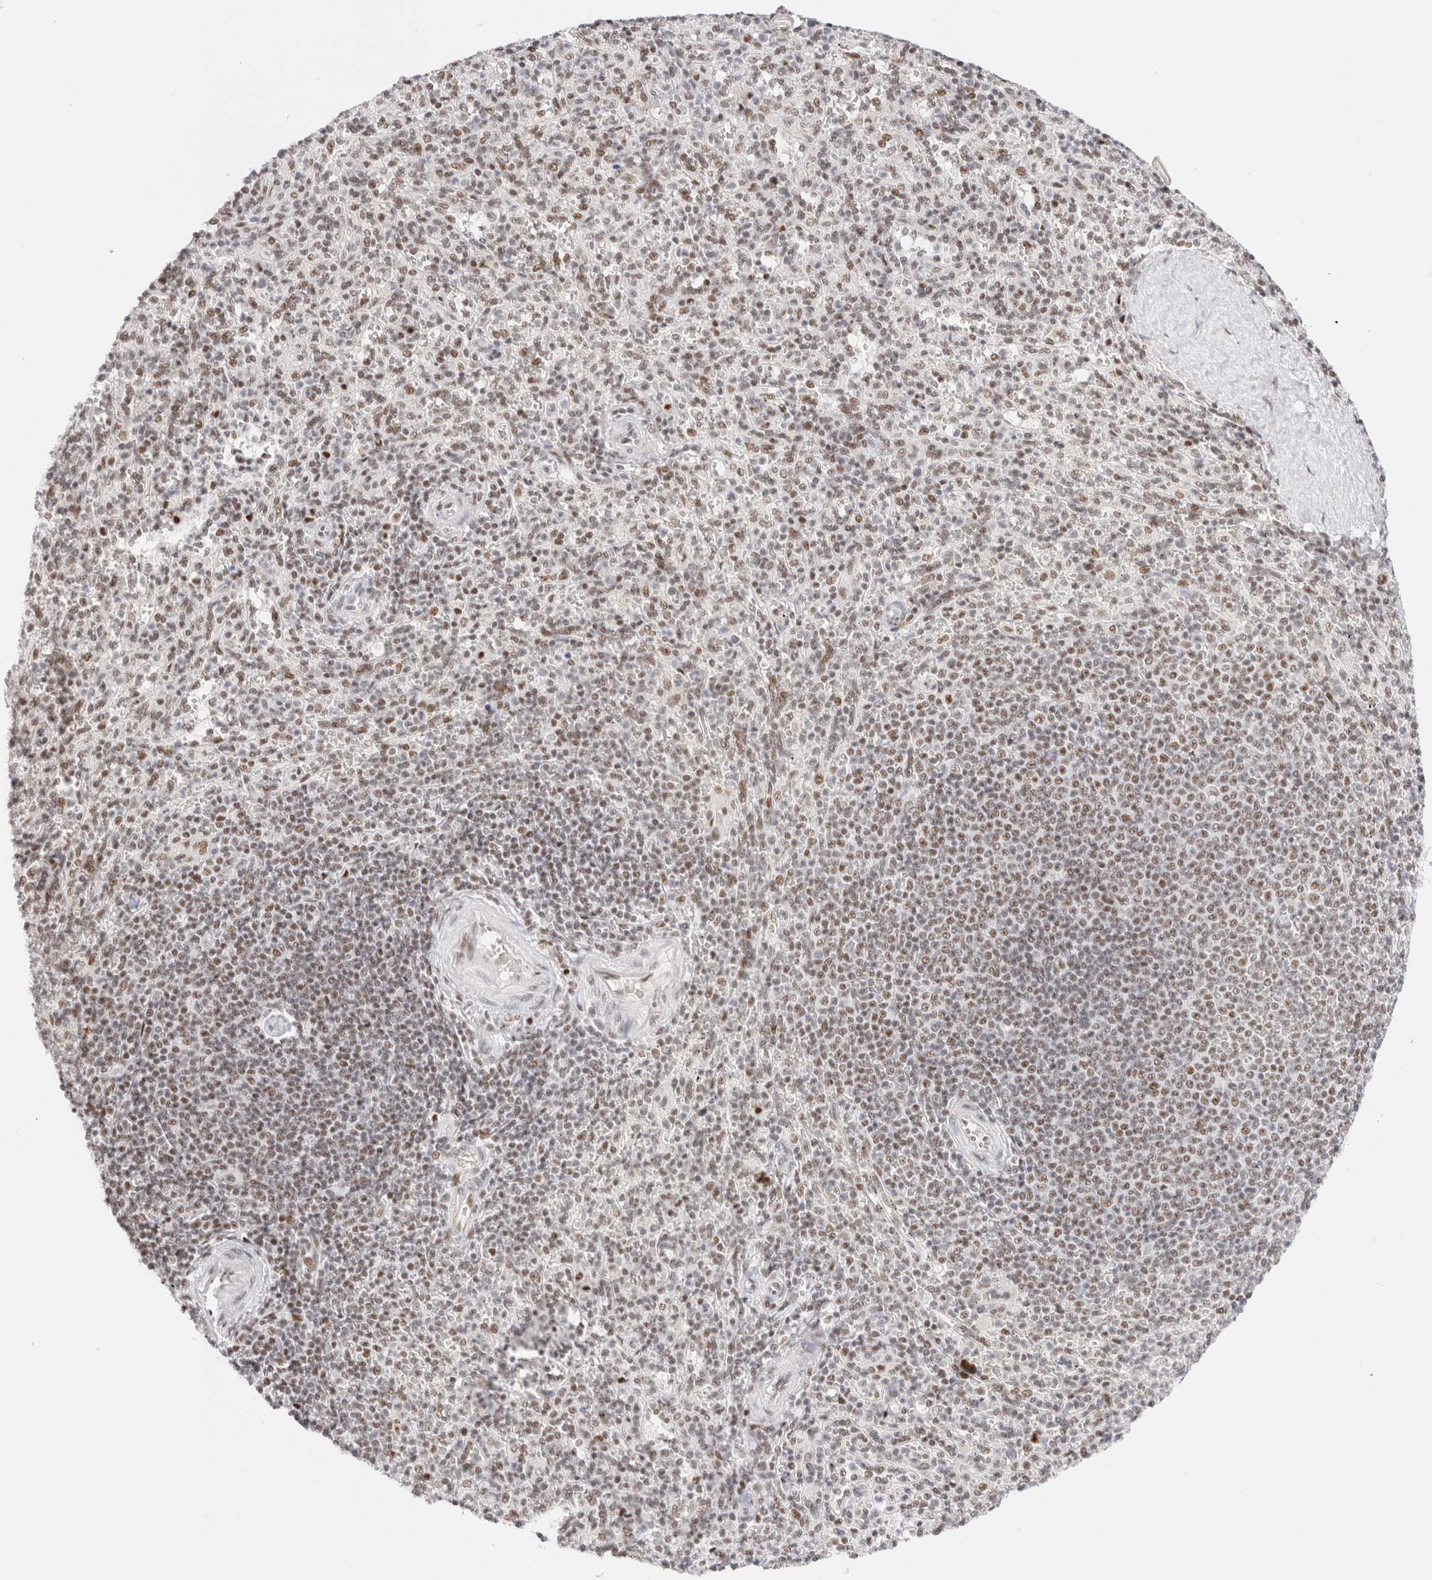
{"staining": {"intensity": "weak", "quantity": "25%-75%", "location": "nuclear"}, "tissue": "spleen", "cell_type": "Cells in red pulp", "image_type": "normal", "snomed": [{"axis": "morphology", "description": "Normal tissue, NOS"}, {"axis": "topography", "description": "Spleen"}], "caption": "Cells in red pulp demonstrate low levels of weak nuclear positivity in about 25%-75% of cells in benign spleen.", "gene": "ZNF282", "patient": {"sex": "male", "age": 36}}